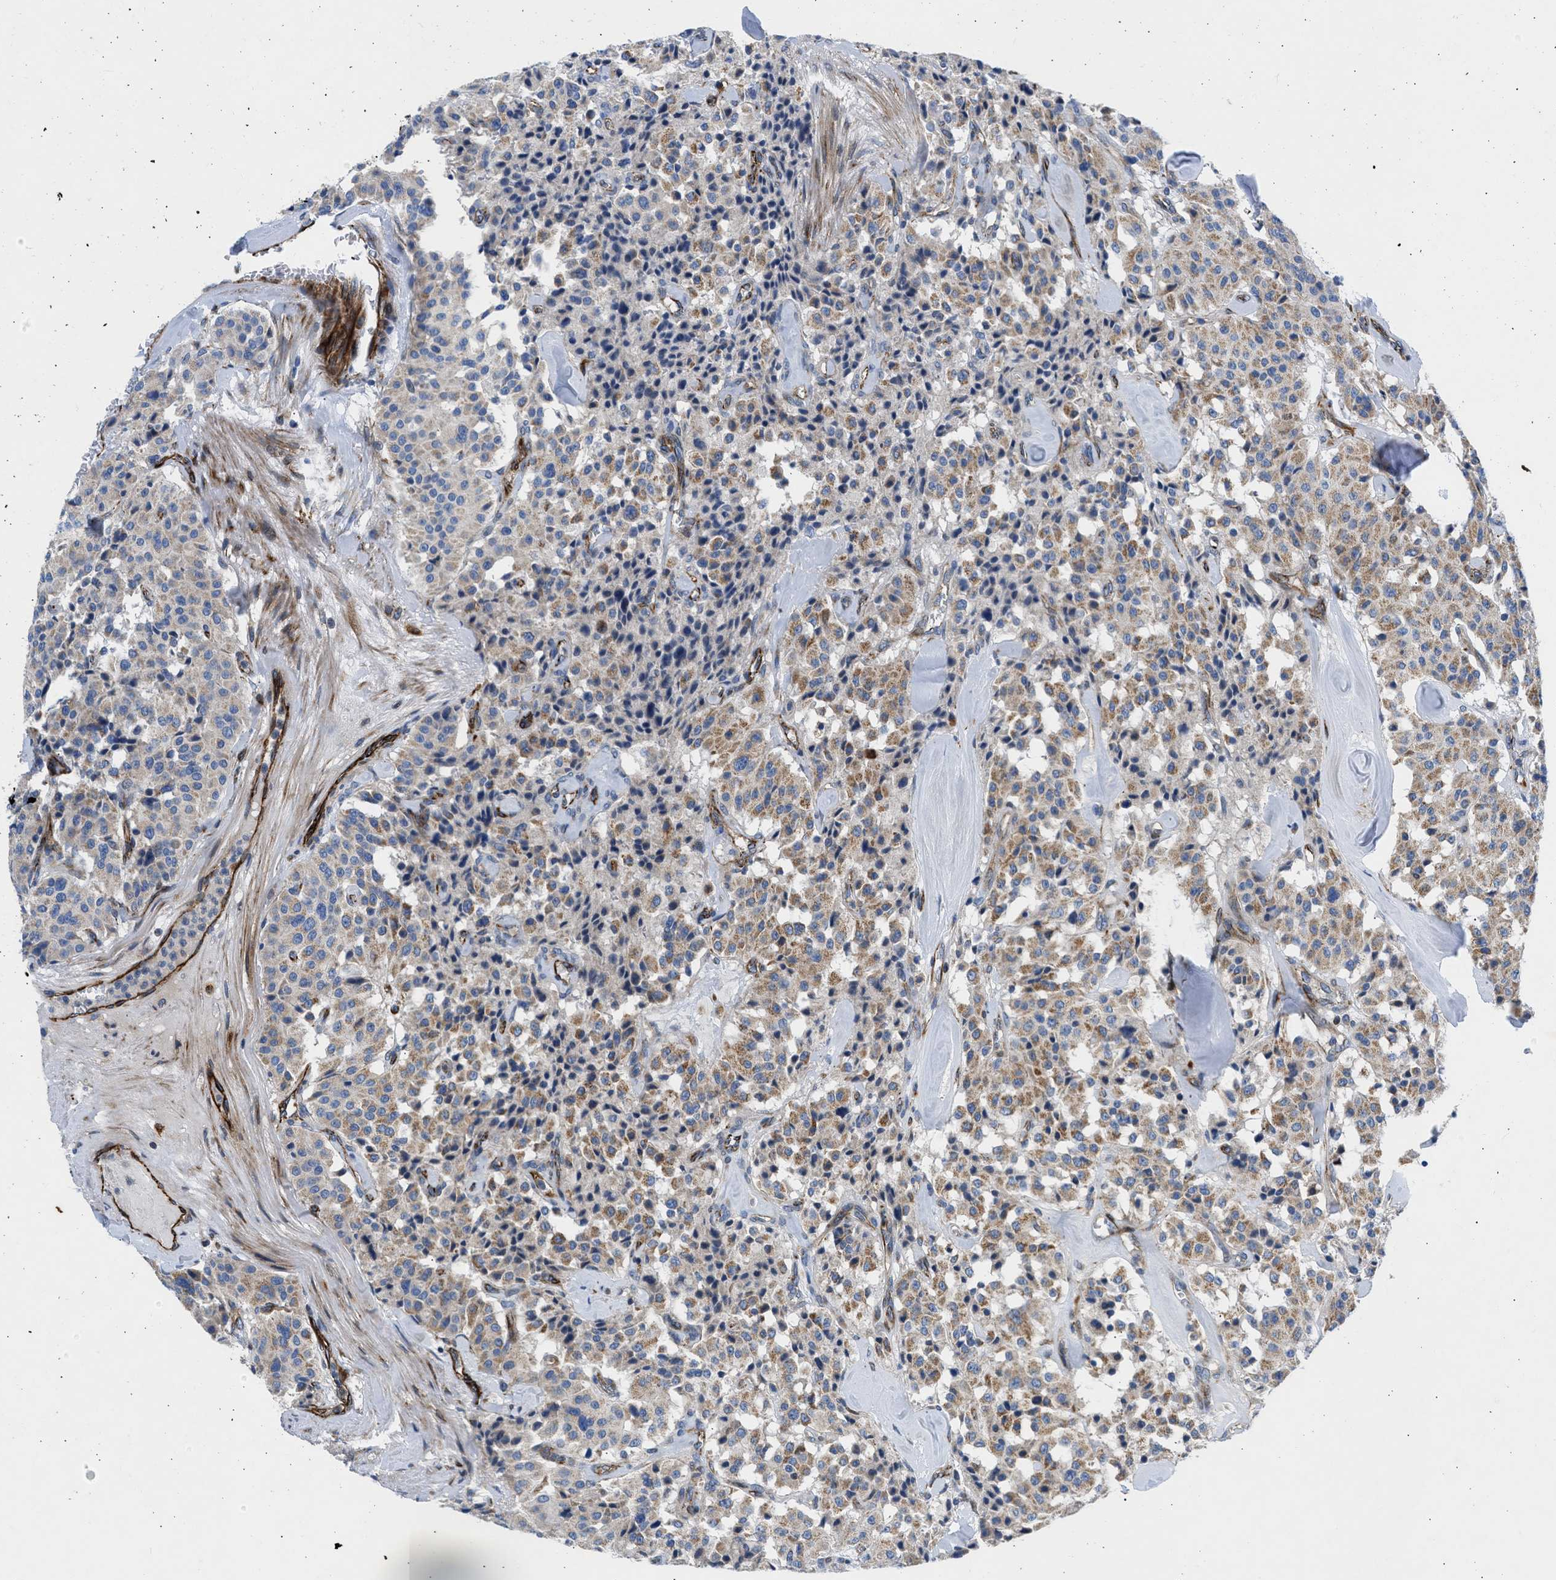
{"staining": {"intensity": "moderate", "quantity": "25%-75%", "location": "cytoplasmic/membranous"}, "tissue": "carcinoid", "cell_type": "Tumor cells", "image_type": "cancer", "snomed": [{"axis": "morphology", "description": "Carcinoid, malignant, NOS"}, {"axis": "topography", "description": "Lung"}], "caption": "Protein staining of malignant carcinoid tissue displays moderate cytoplasmic/membranous expression in approximately 25%-75% of tumor cells. The staining is performed using DAB brown chromogen to label protein expression. The nuclei are counter-stained blue using hematoxylin.", "gene": "ULK4", "patient": {"sex": "male", "age": 30}}